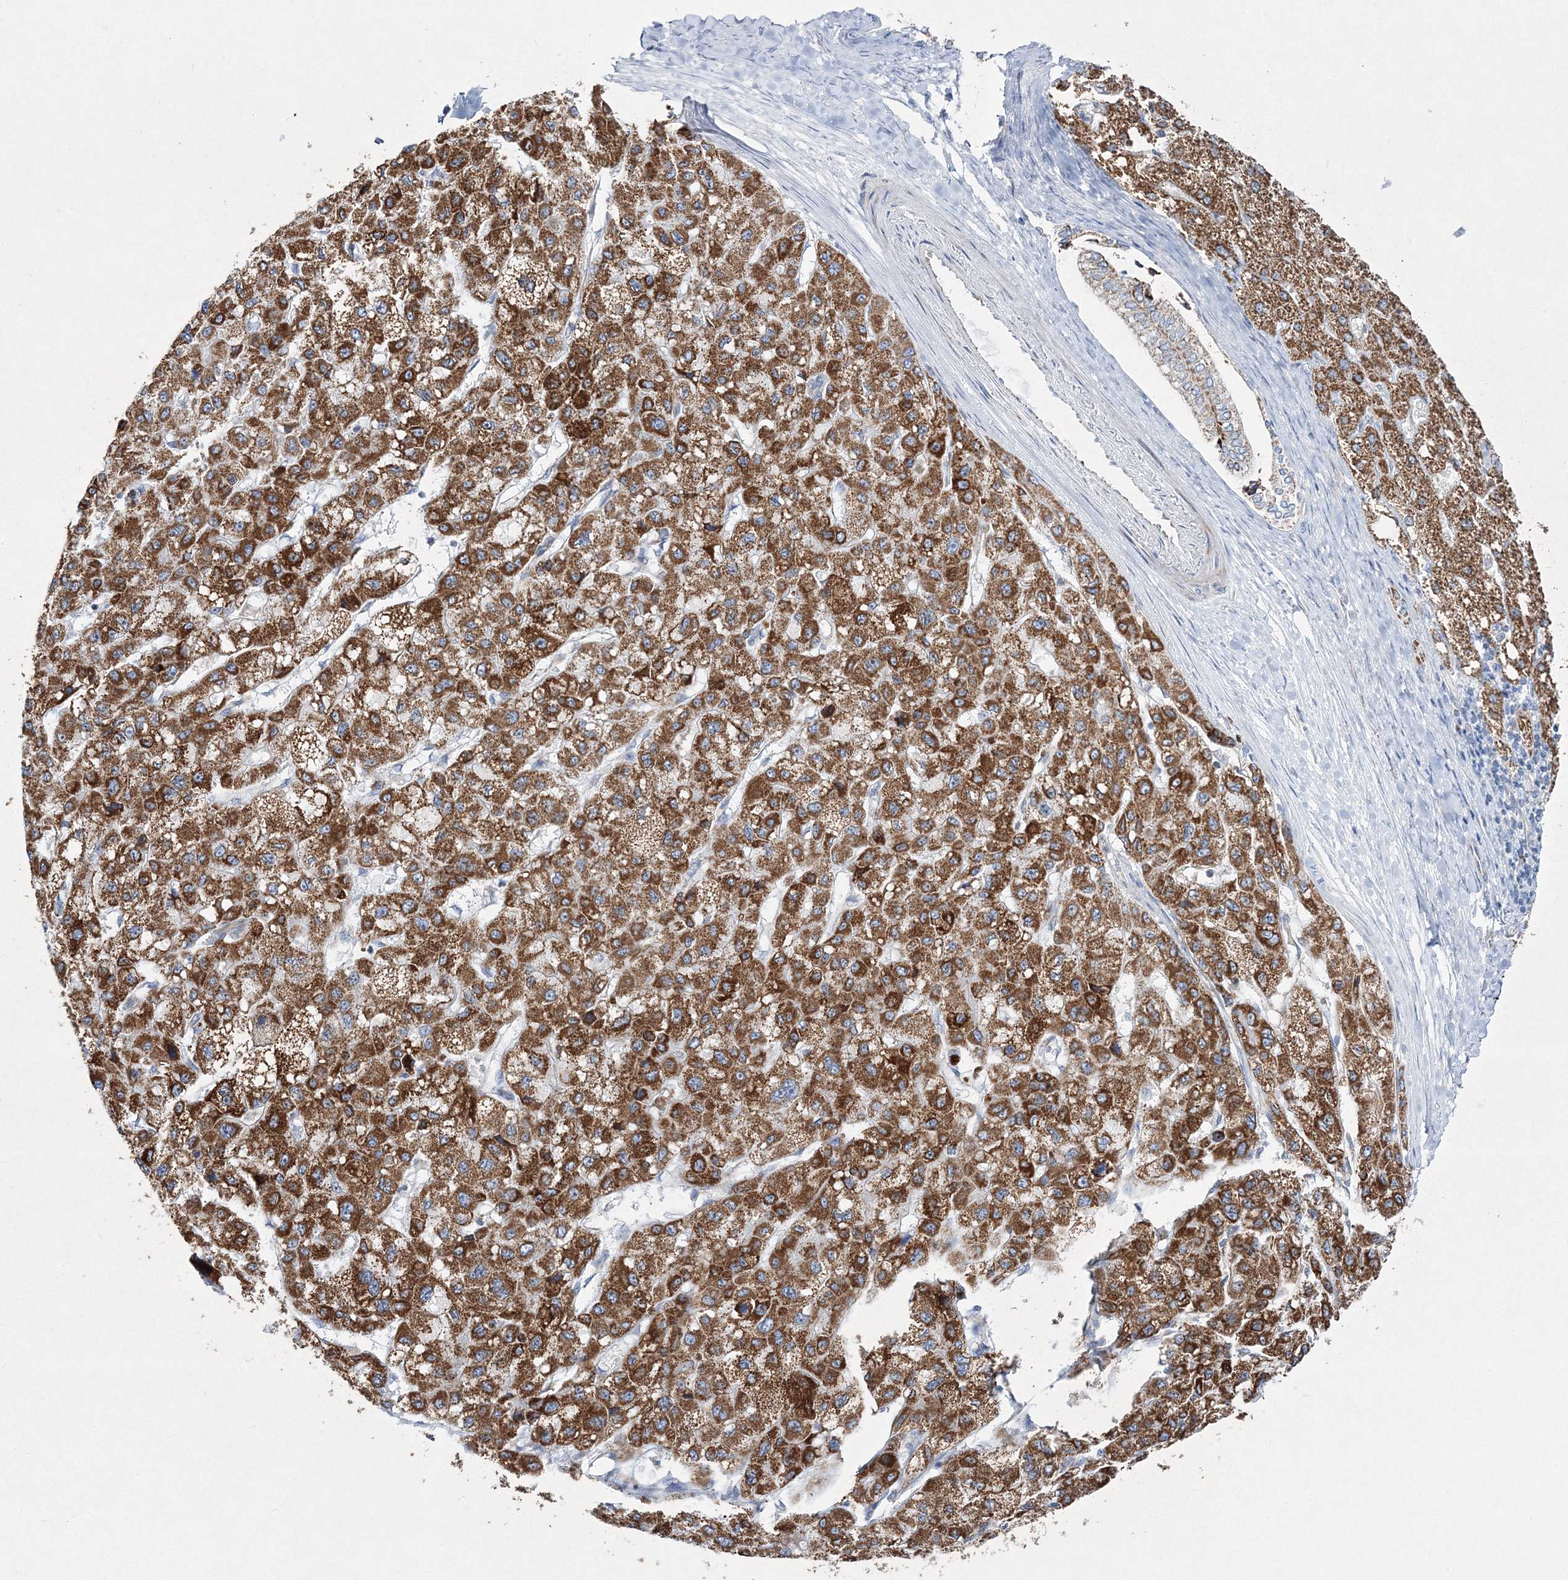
{"staining": {"intensity": "strong", "quantity": ">75%", "location": "cytoplasmic/membranous"}, "tissue": "liver cancer", "cell_type": "Tumor cells", "image_type": "cancer", "snomed": [{"axis": "morphology", "description": "Carcinoma, Hepatocellular, NOS"}, {"axis": "topography", "description": "Liver"}], "caption": "Approximately >75% of tumor cells in liver cancer reveal strong cytoplasmic/membranous protein expression as visualized by brown immunohistochemical staining.", "gene": "HIBCH", "patient": {"sex": "male", "age": 80}}